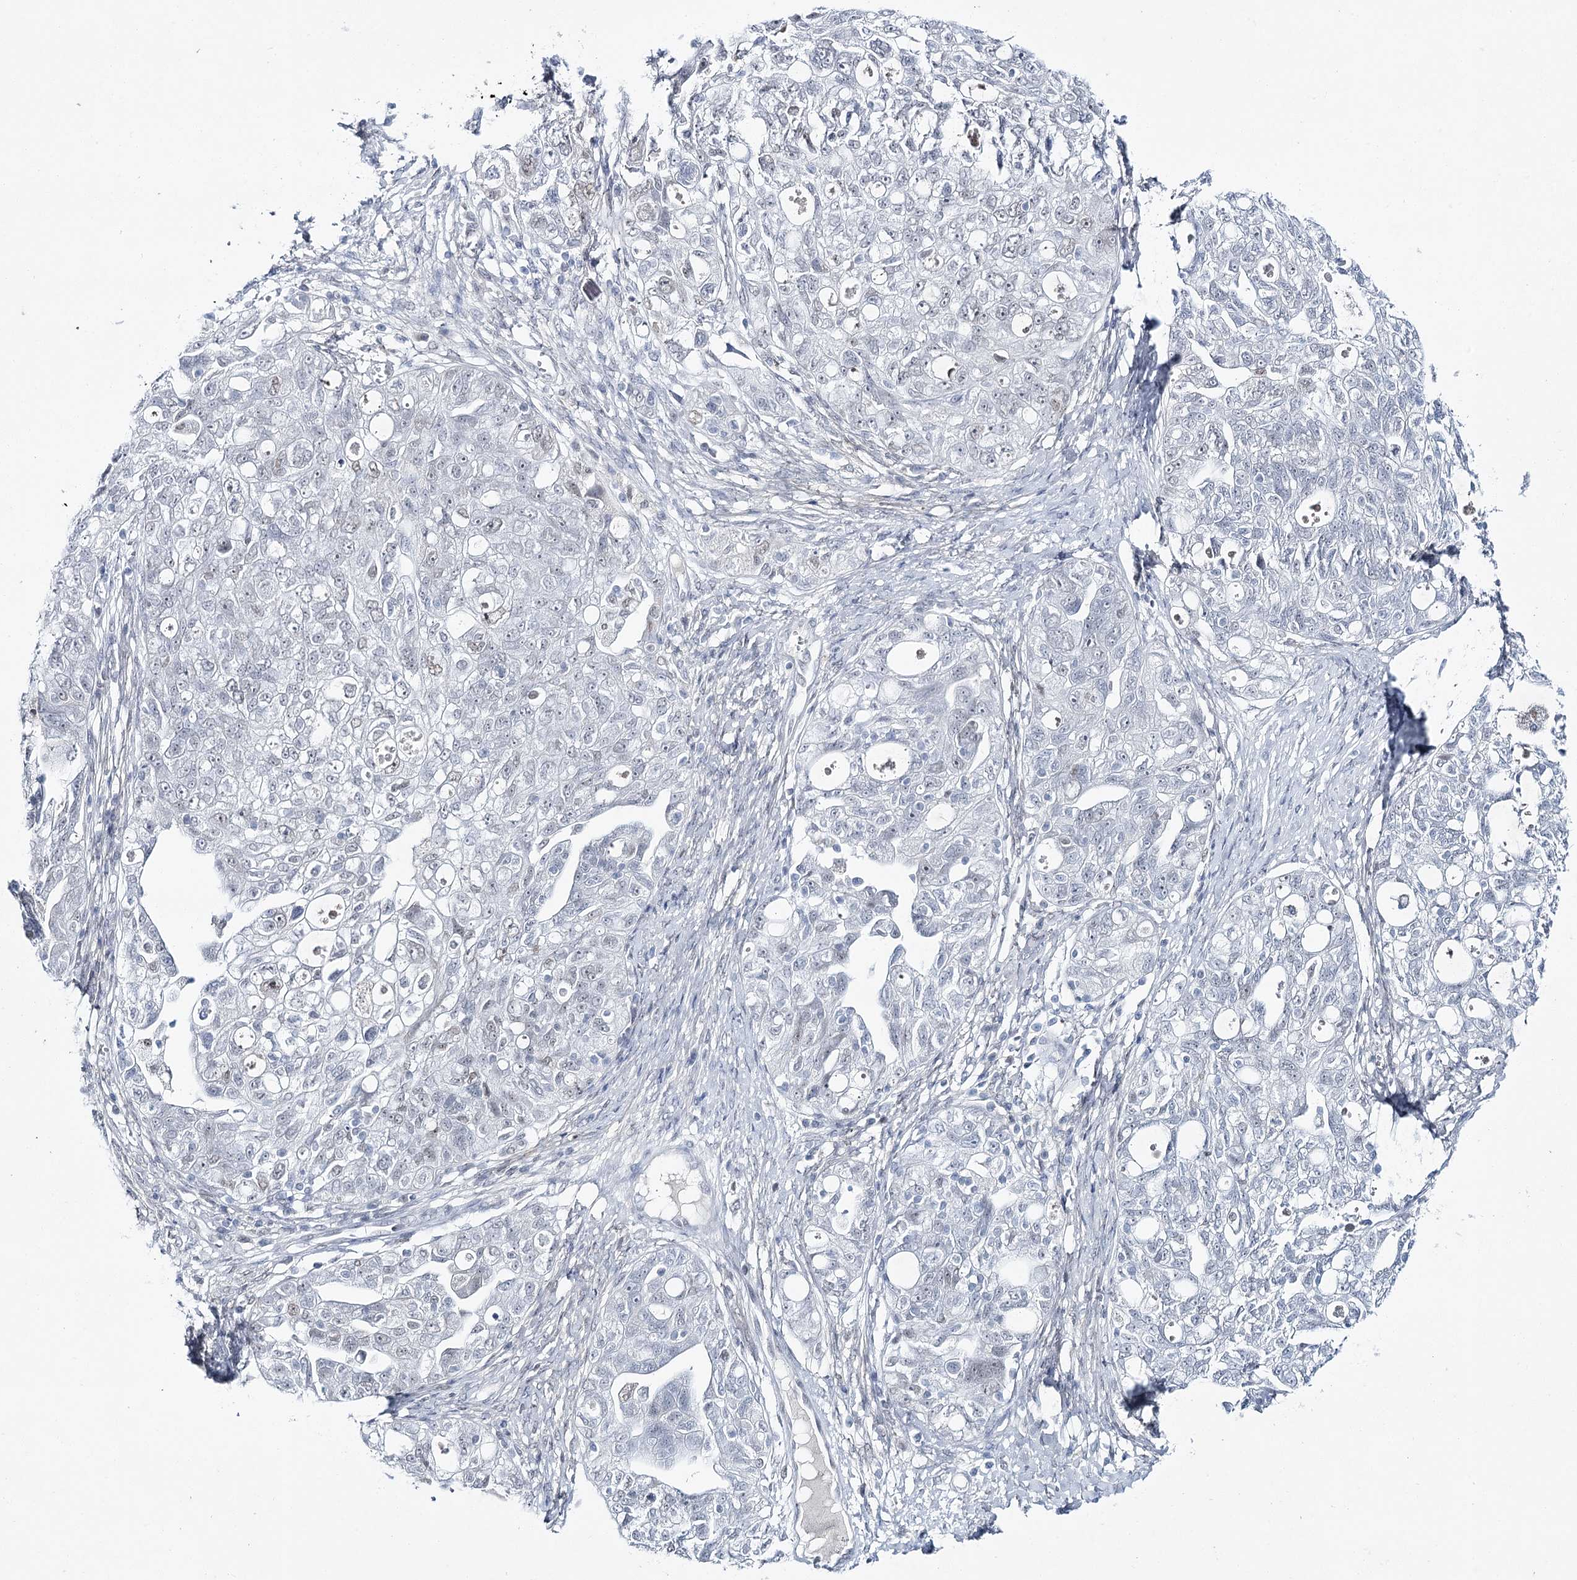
{"staining": {"intensity": "weak", "quantity": "<25%", "location": "nuclear"}, "tissue": "ovarian cancer", "cell_type": "Tumor cells", "image_type": "cancer", "snomed": [{"axis": "morphology", "description": "Carcinoma, NOS"}, {"axis": "morphology", "description": "Cystadenocarcinoma, serous, NOS"}, {"axis": "topography", "description": "Ovary"}], "caption": "There is no significant expression in tumor cells of serous cystadenocarcinoma (ovarian).", "gene": "ZC3H8", "patient": {"sex": "female", "age": 69}}